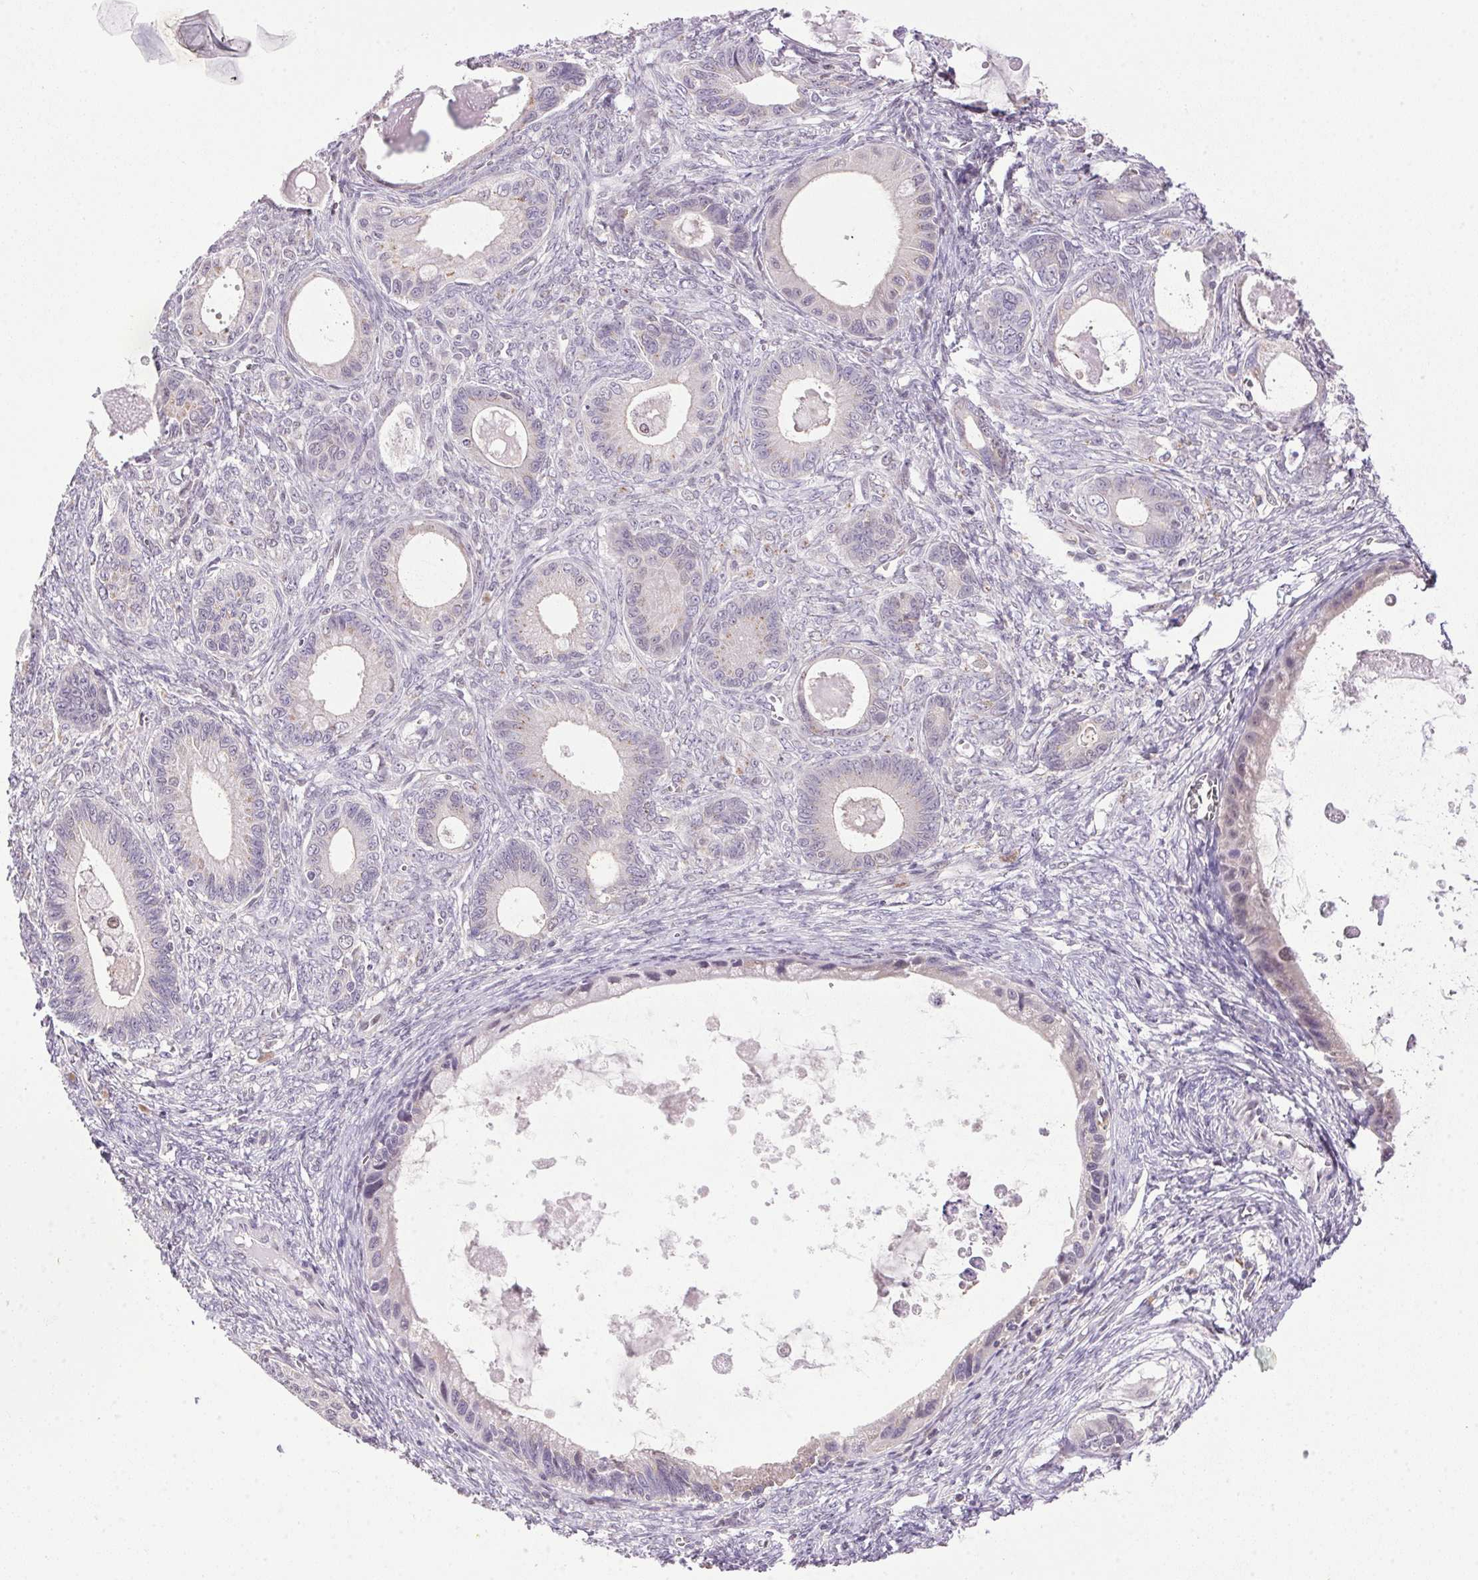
{"staining": {"intensity": "negative", "quantity": "none", "location": "none"}, "tissue": "ovarian cancer", "cell_type": "Tumor cells", "image_type": "cancer", "snomed": [{"axis": "morphology", "description": "Cystadenocarcinoma, mucinous, NOS"}, {"axis": "topography", "description": "Ovary"}], "caption": "DAB (3,3'-diaminobenzidine) immunohistochemical staining of human ovarian cancer reveals no significant staining in tumor cells.", "gene": "AKR1E2", "patient": {"sex": "female", "age": 64}}